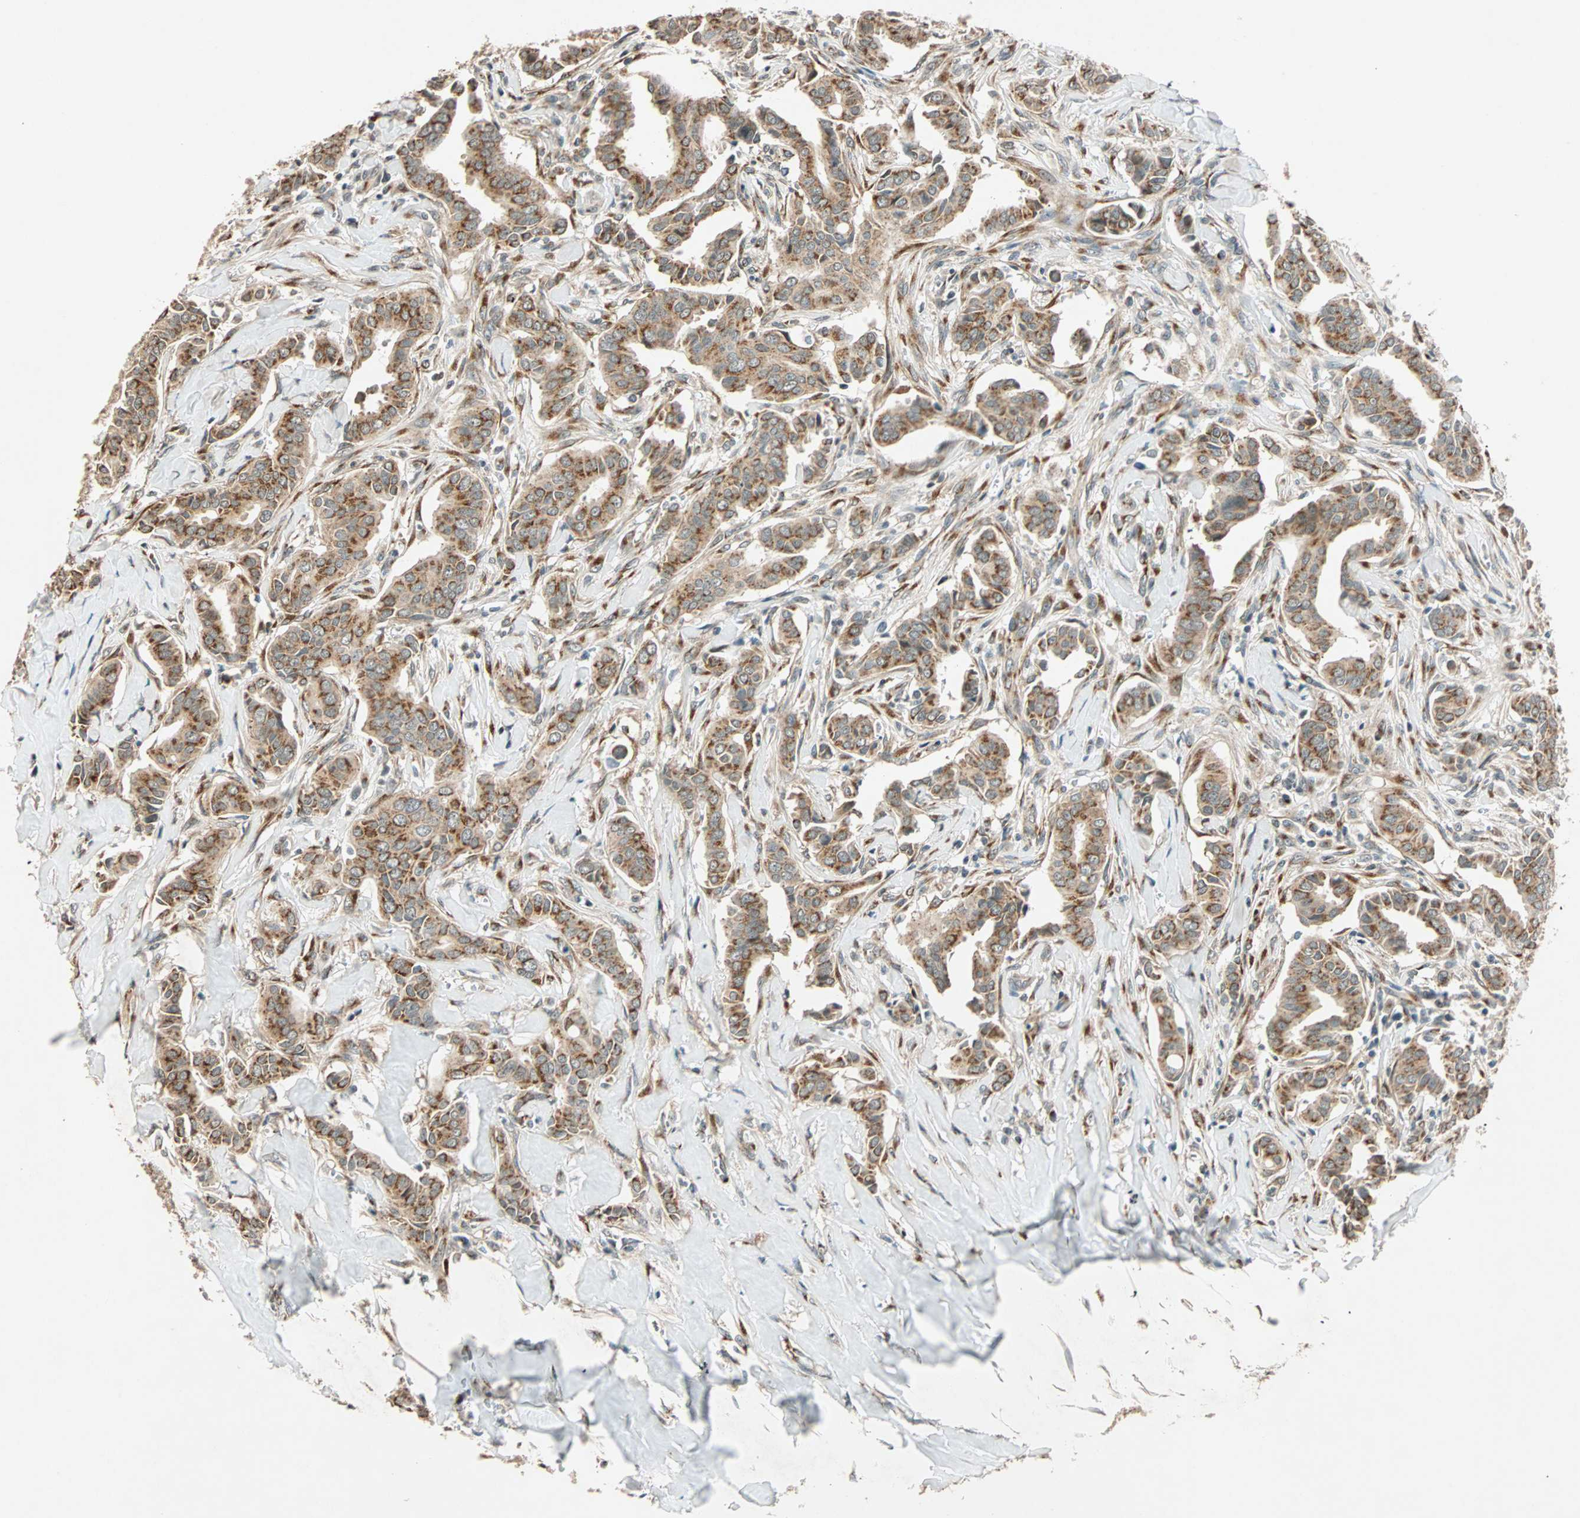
{"staining": {"intensity": "moderate", "quantity": ">75%", "location": "cytoplasmic/membranous"}, "tissue": "head and neck cancer", "cell_type": "Tumor cells", "image_type": "cancer", "snomed": [{"axis": "morphology", "description": "Adenocarcinoma, NOS"}, {"axis": "topography", "description": "Salivary gland"}, {"axis": "topography", "description": "Head-Neck"}], "caption": "Head and neck adenocarcinoma stained with immunohistochemistry exhibits moderate cytoplasmic/membranous positivity in about >75% of tumor cells. (DAB IHC with brightfield microscopy, high magnification).", "gene": "PRDM2", "patient": {"sex": "female", "age": 59}}